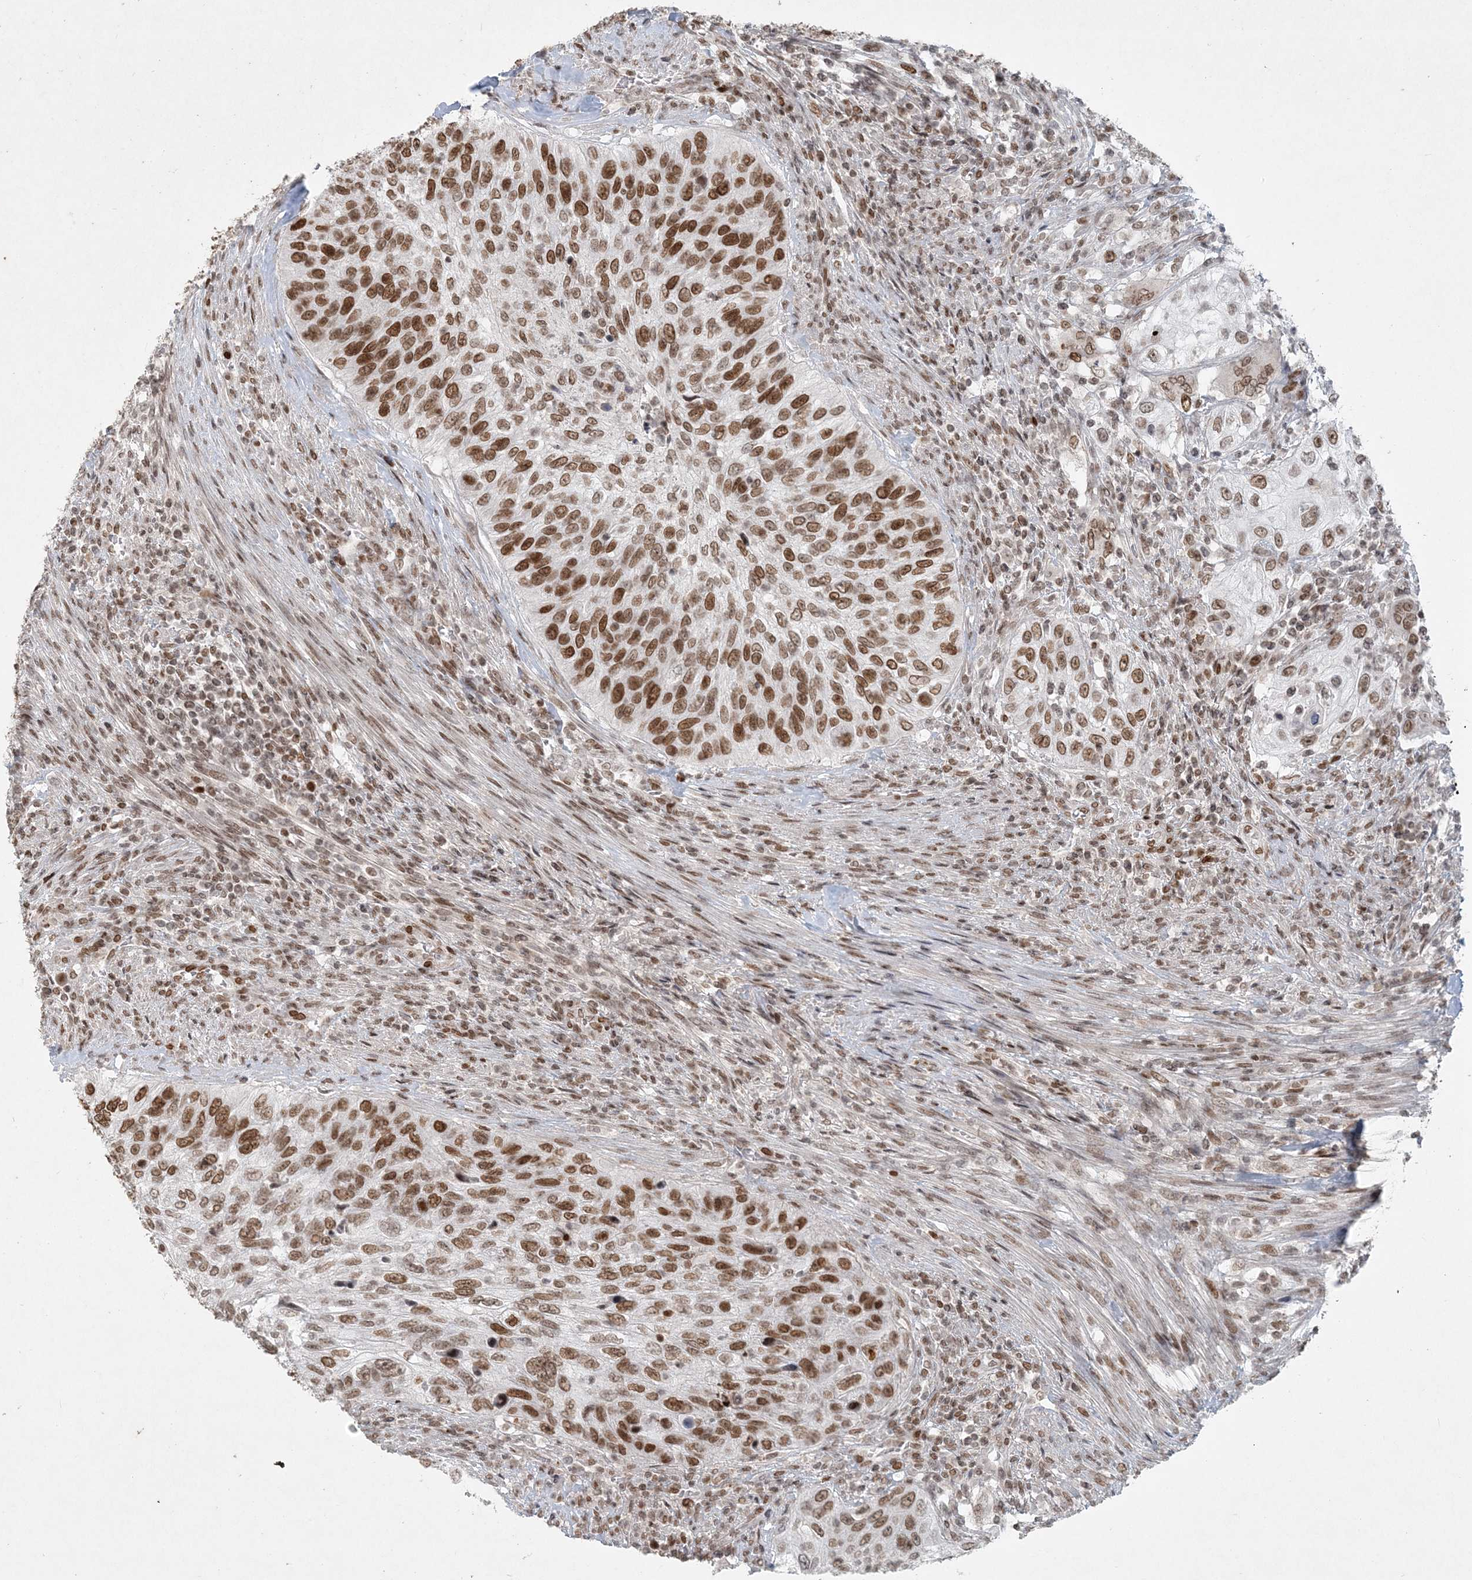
{"staining": {"intensity": "strong", "quantity": ">75%", "location": "nuclear"}, "tissue": "urothelial cancer", "cell_type": "Tumor cells", "image_type": "cancer", "snomed": [{"axis": "morphology", "description": "Urothelial carcinoma, High grade"}, {"axis": "topography", "description": "Urinary bladder"}], "caption": "Immunohistochemistry (DAB) staining of human urothelial cancer reveals strong nuclear protein positivity in about >75% of tumor cells.", "gene": "BAZ1B", "patient": {"sex": "female", "age": 60}}